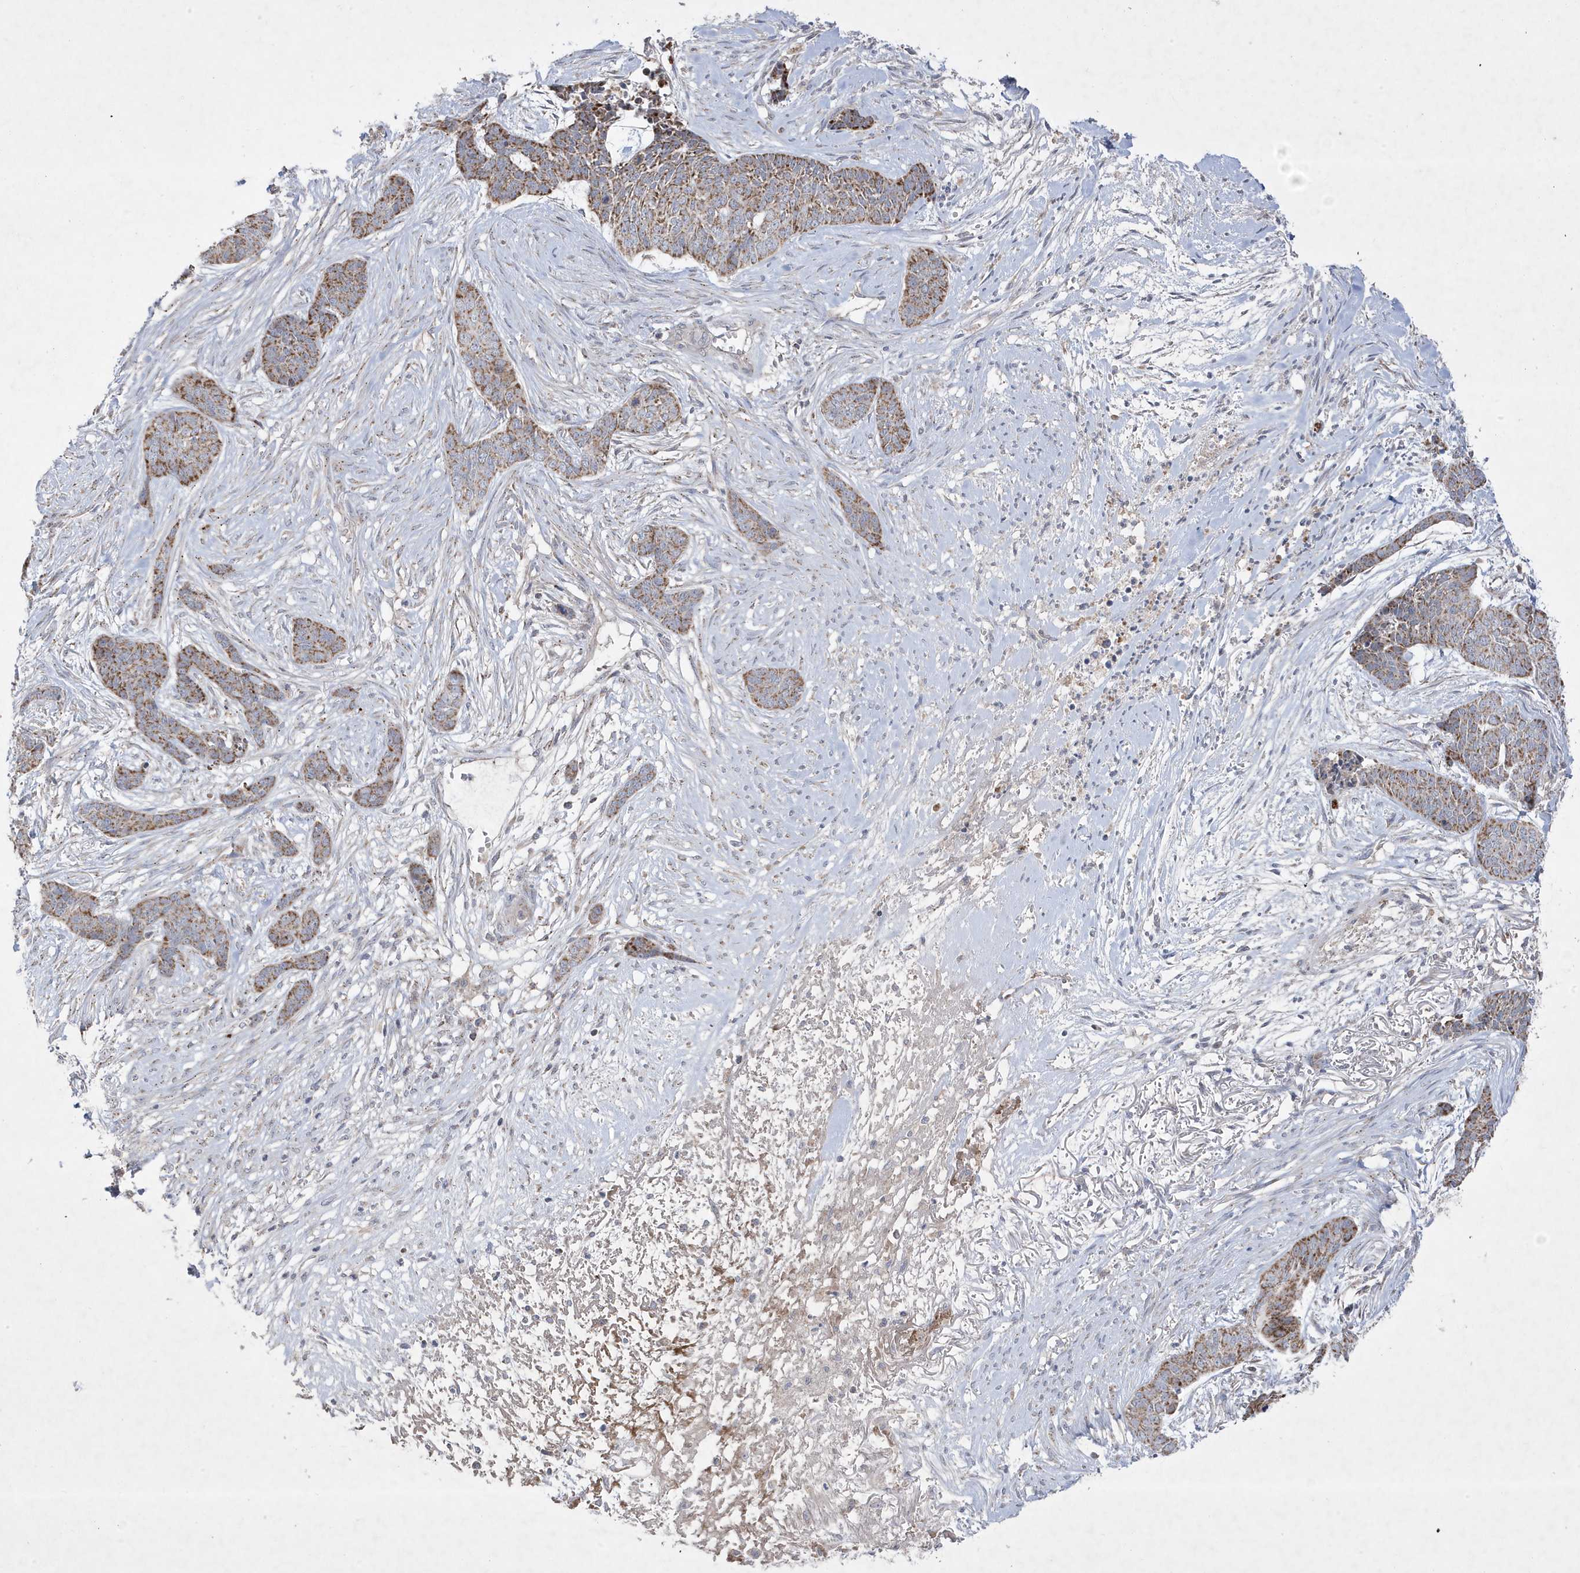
{"staining": {"intensity": "moderate", "quantity": ">75%", "location": "cytoplasmic/membranous"}, "tissue": "skin cancer", "cell_type": "Tumor cells", "image_type": "cancer", "snomed": [{"axis": "morphology", "description": "Basal cell carcinoma"}, {"axis": "topography", "description": "Skin"}], "caption": "Basal cell carcinoma (skin) stained for a protein reveals moderate cytoplasmic/membranous positivity in tumor cells. Immunohistochemistry stains the protein in brown and the nuclei are stained blue.", "gene": "ADAMTSL3", "patient": {"sex": "female", "age": 64}}